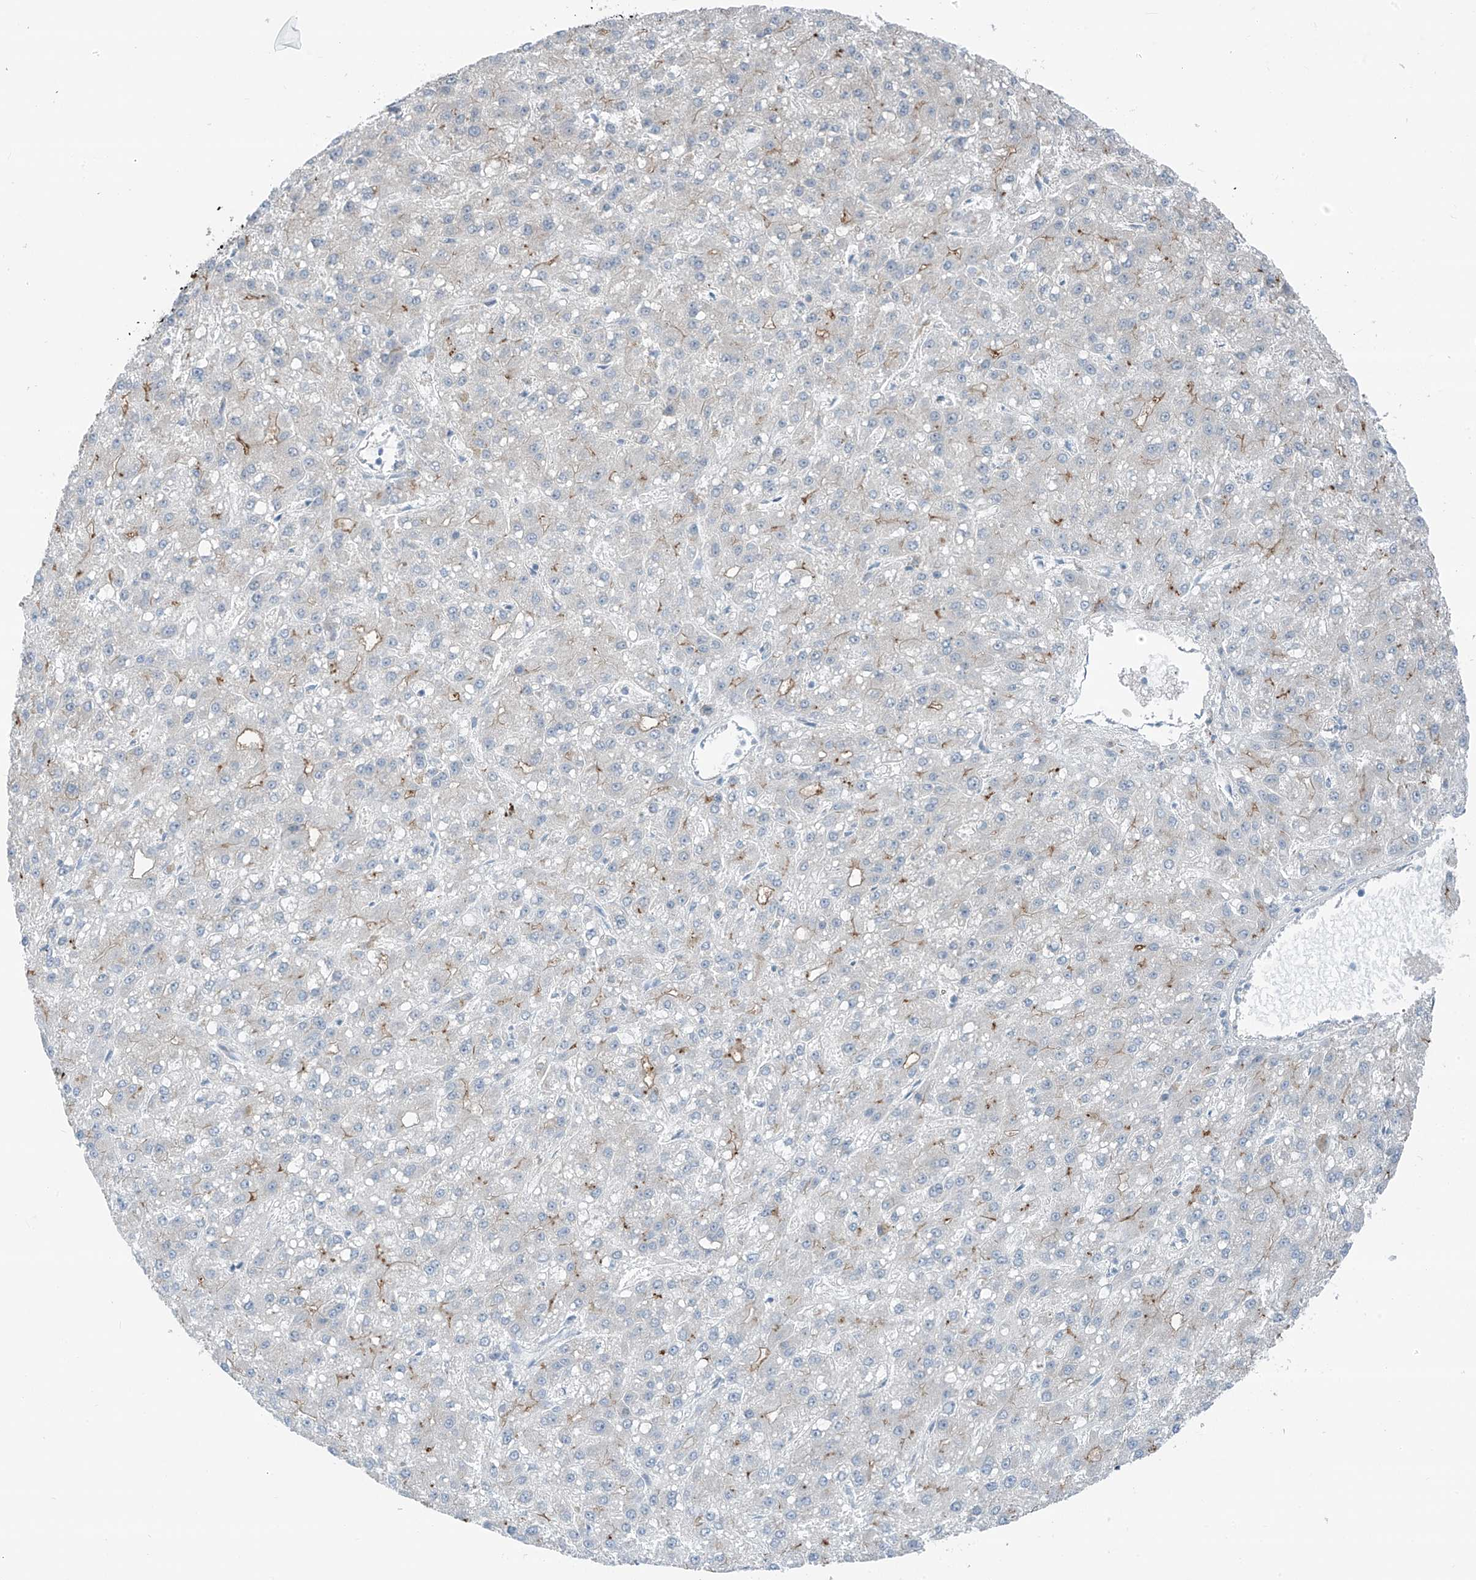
{"staining": {"intensity": "weak", "quantity": "<25%", "location": "cytoplasmic/membranous"}, "tissue": "liver cancer", "cell_type": "Tumor cells", "image_type": "cancer", "snomed": [{"axis": "morphology", "description": "Carcinoma, Hepatocellular, NOS"}, {"axis": "topography", "description": "Liver"}], "caption": "Tumor cells are negative for brown protein staining in liver cancer.", "gene": "ZNF793", "patient": {"sex": "male", "age": 67}}